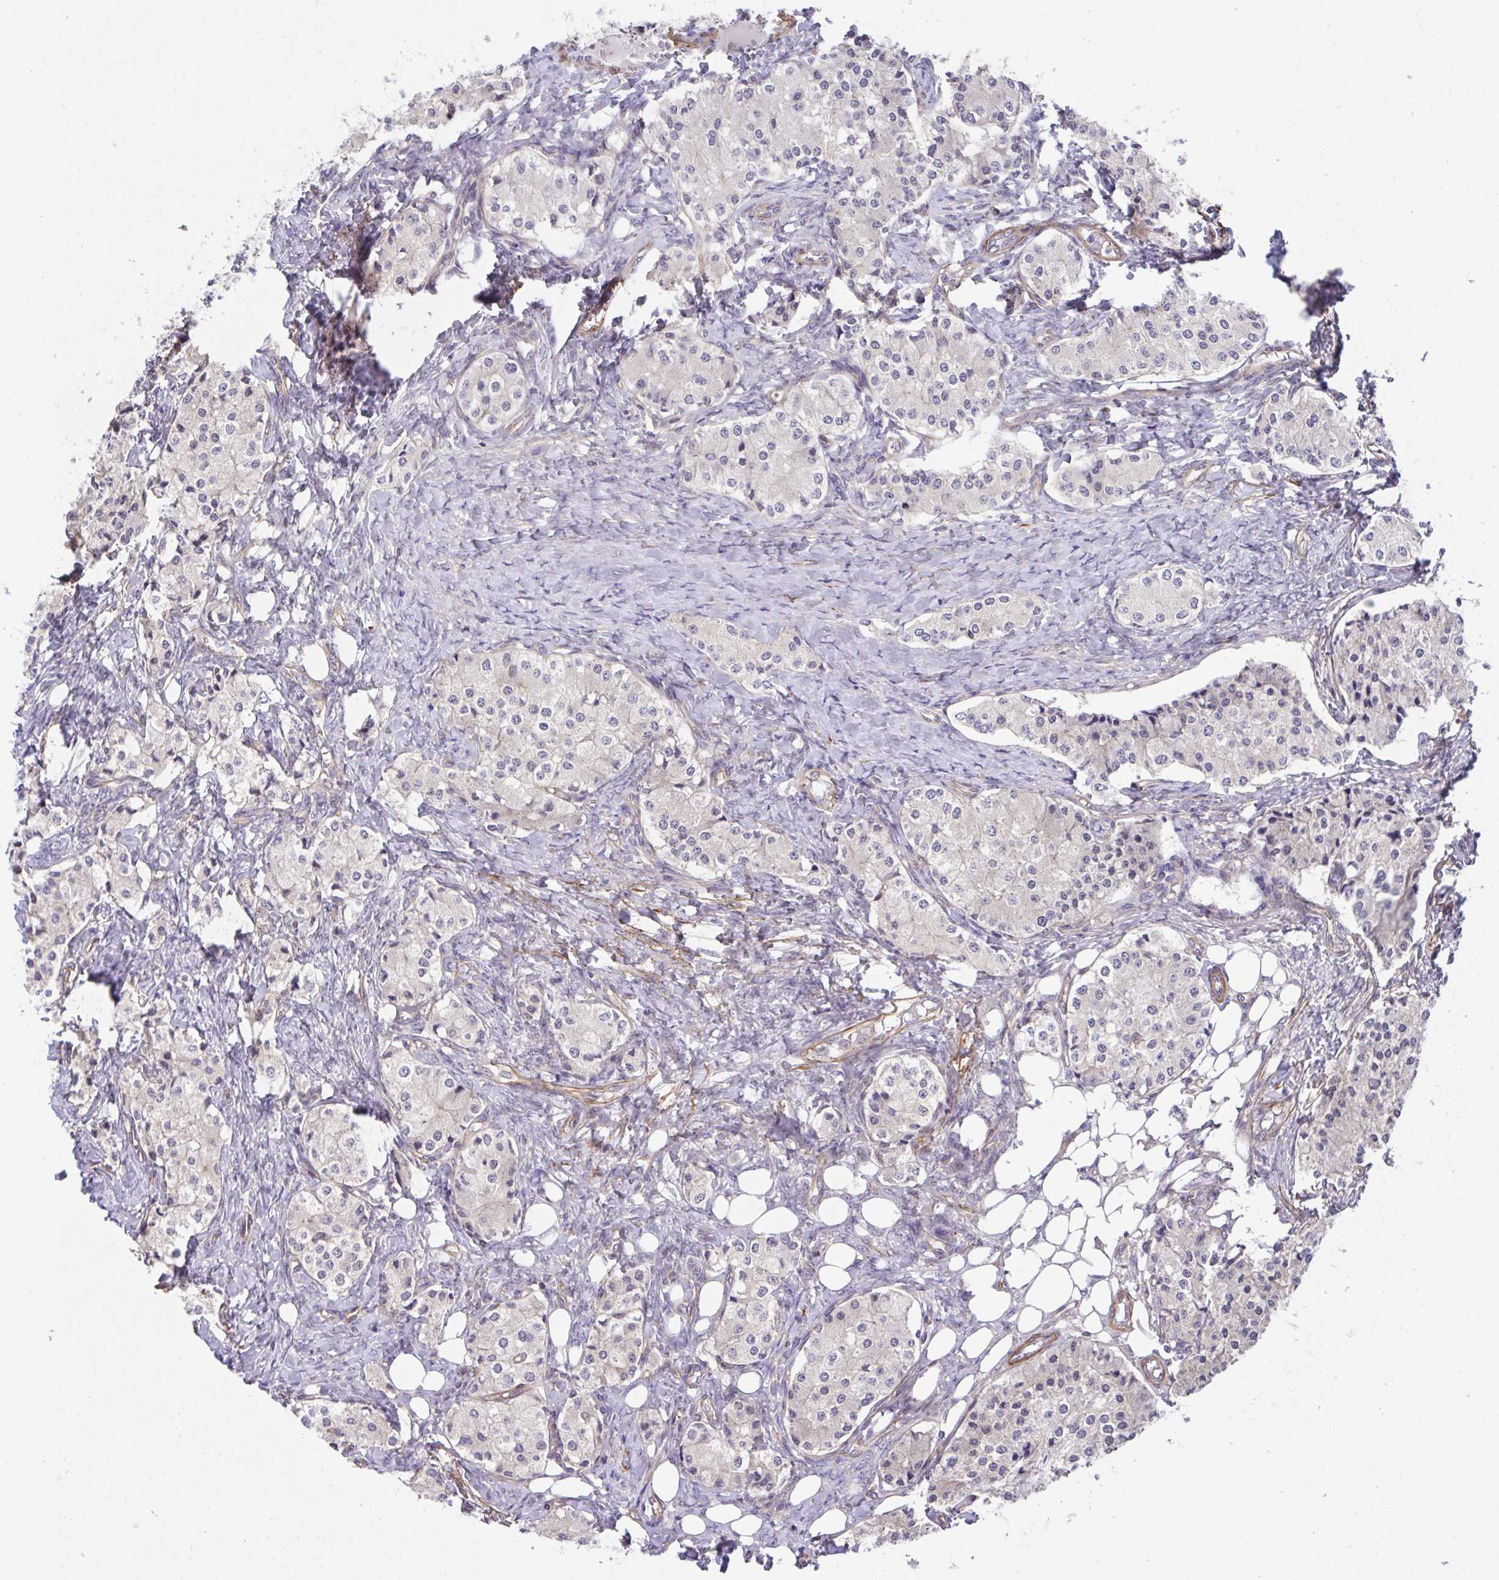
{"staining": {"intensity": "negative", "quantity": "none", "location": "none"}, "tissue": "carcinoid", "cell_type": "Tumor cells", "image_type": "cancer", "snomed": [{"axis": "morphology", "description": "Carcinoid, malignant, NOS"}, {"axis": "topography", "description": "Colon"}], "caption": "DAB immunohistochemical staining of carcinoid displays no significant positivity in tumor cells.", "gene": "ZNF696", "patient": {"sex": "female", "age": 52}}